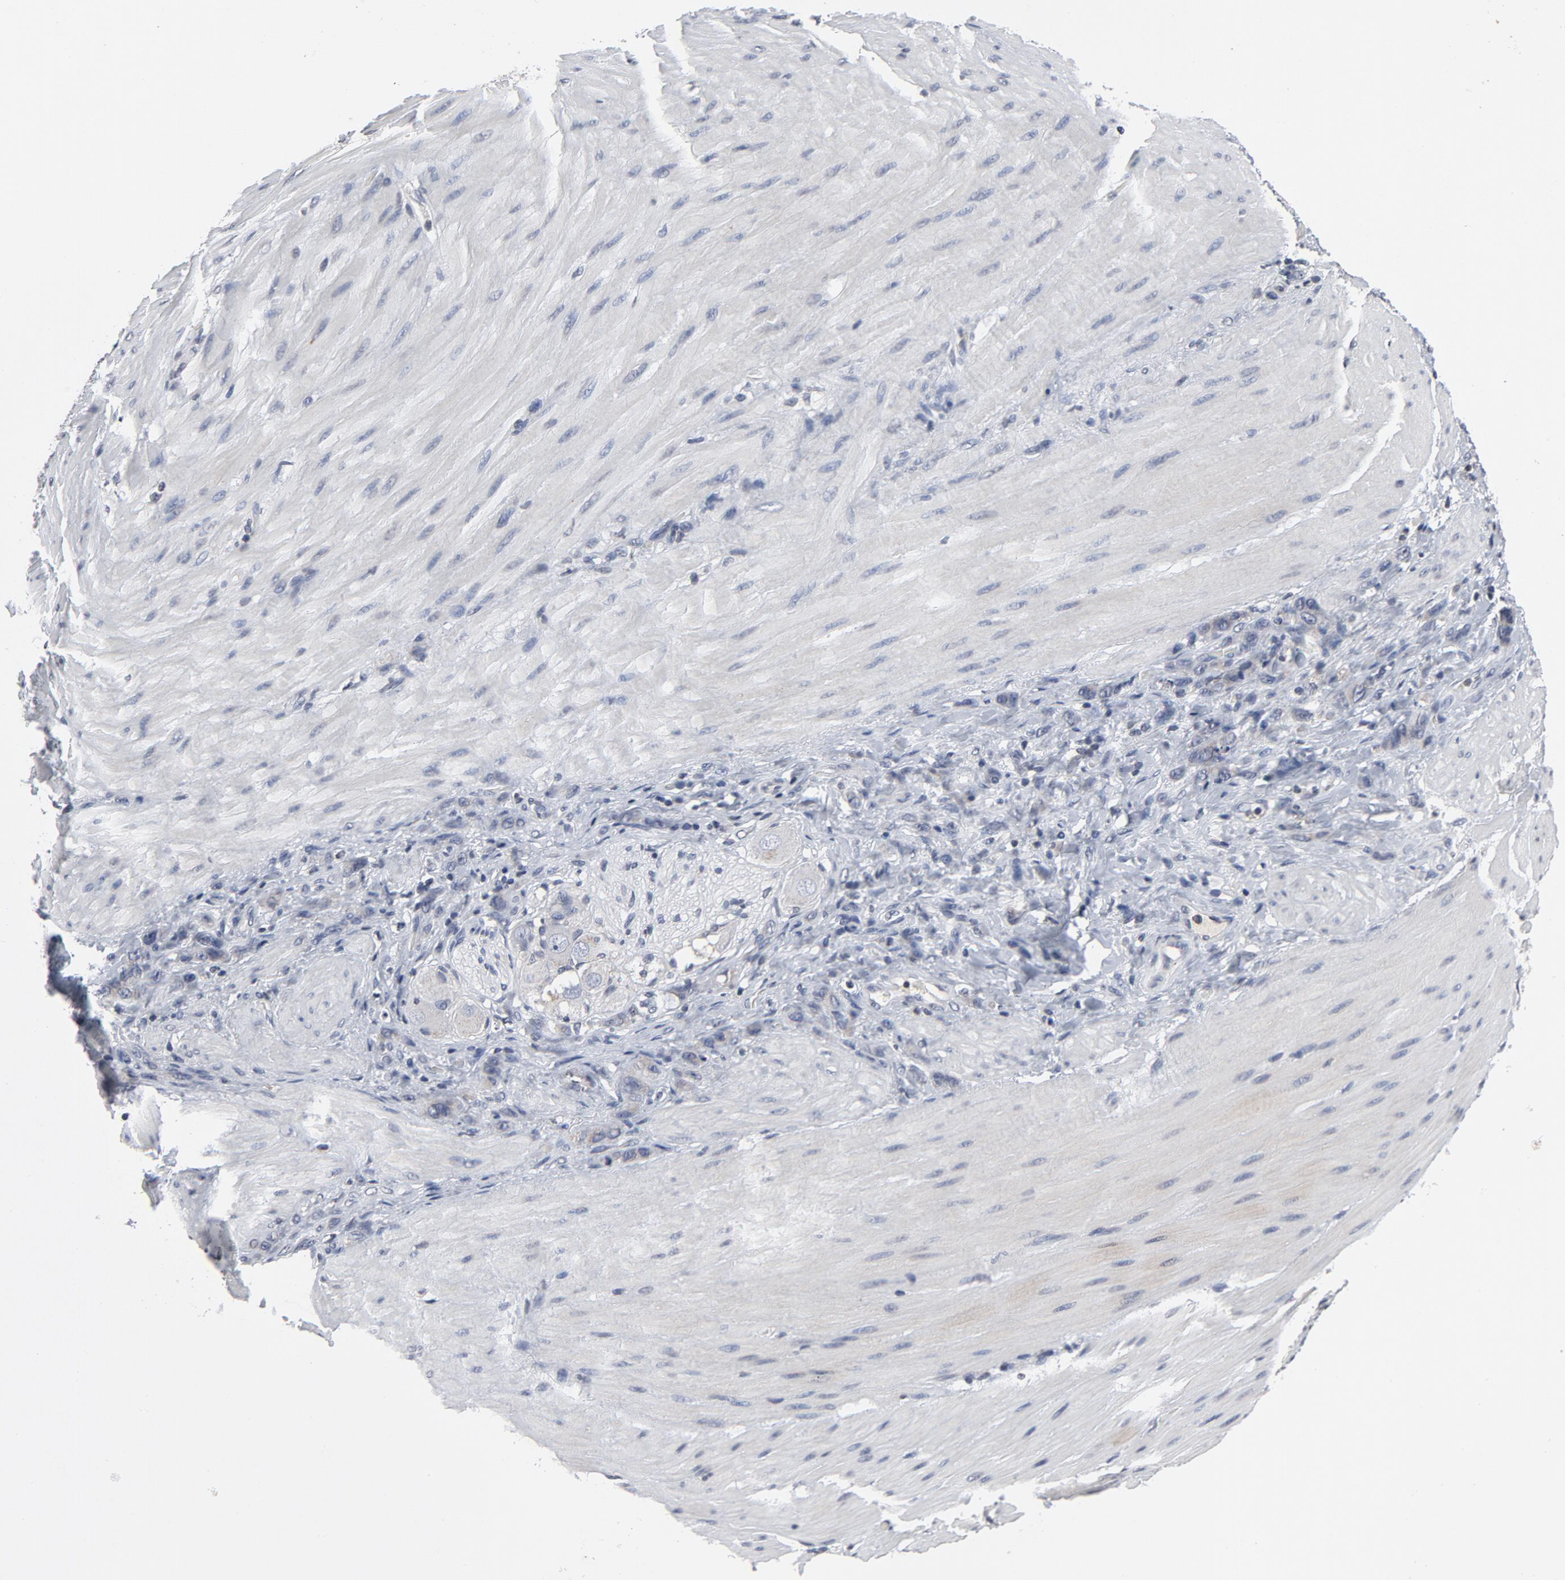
{"staining": {"intensity": "negative", "quantity": "none", "location": "none"}, "tissue": "stomach cancer", "cell_type": "Tumor cells", "image_type": "cancer", "snomed": [{"axis": "morphology", "description": "Normal tissue, NOS"}, {"axis": "morphology", "description": "Adenocarcinoma, NOS"}, {"axis": "topography", "description": "Stomach"}], "caption": "An image of human stomach cancer is negative for staining in tumor cells.", "gene": "TCL1A", "patient": {"sex": "male", "age": 82}}